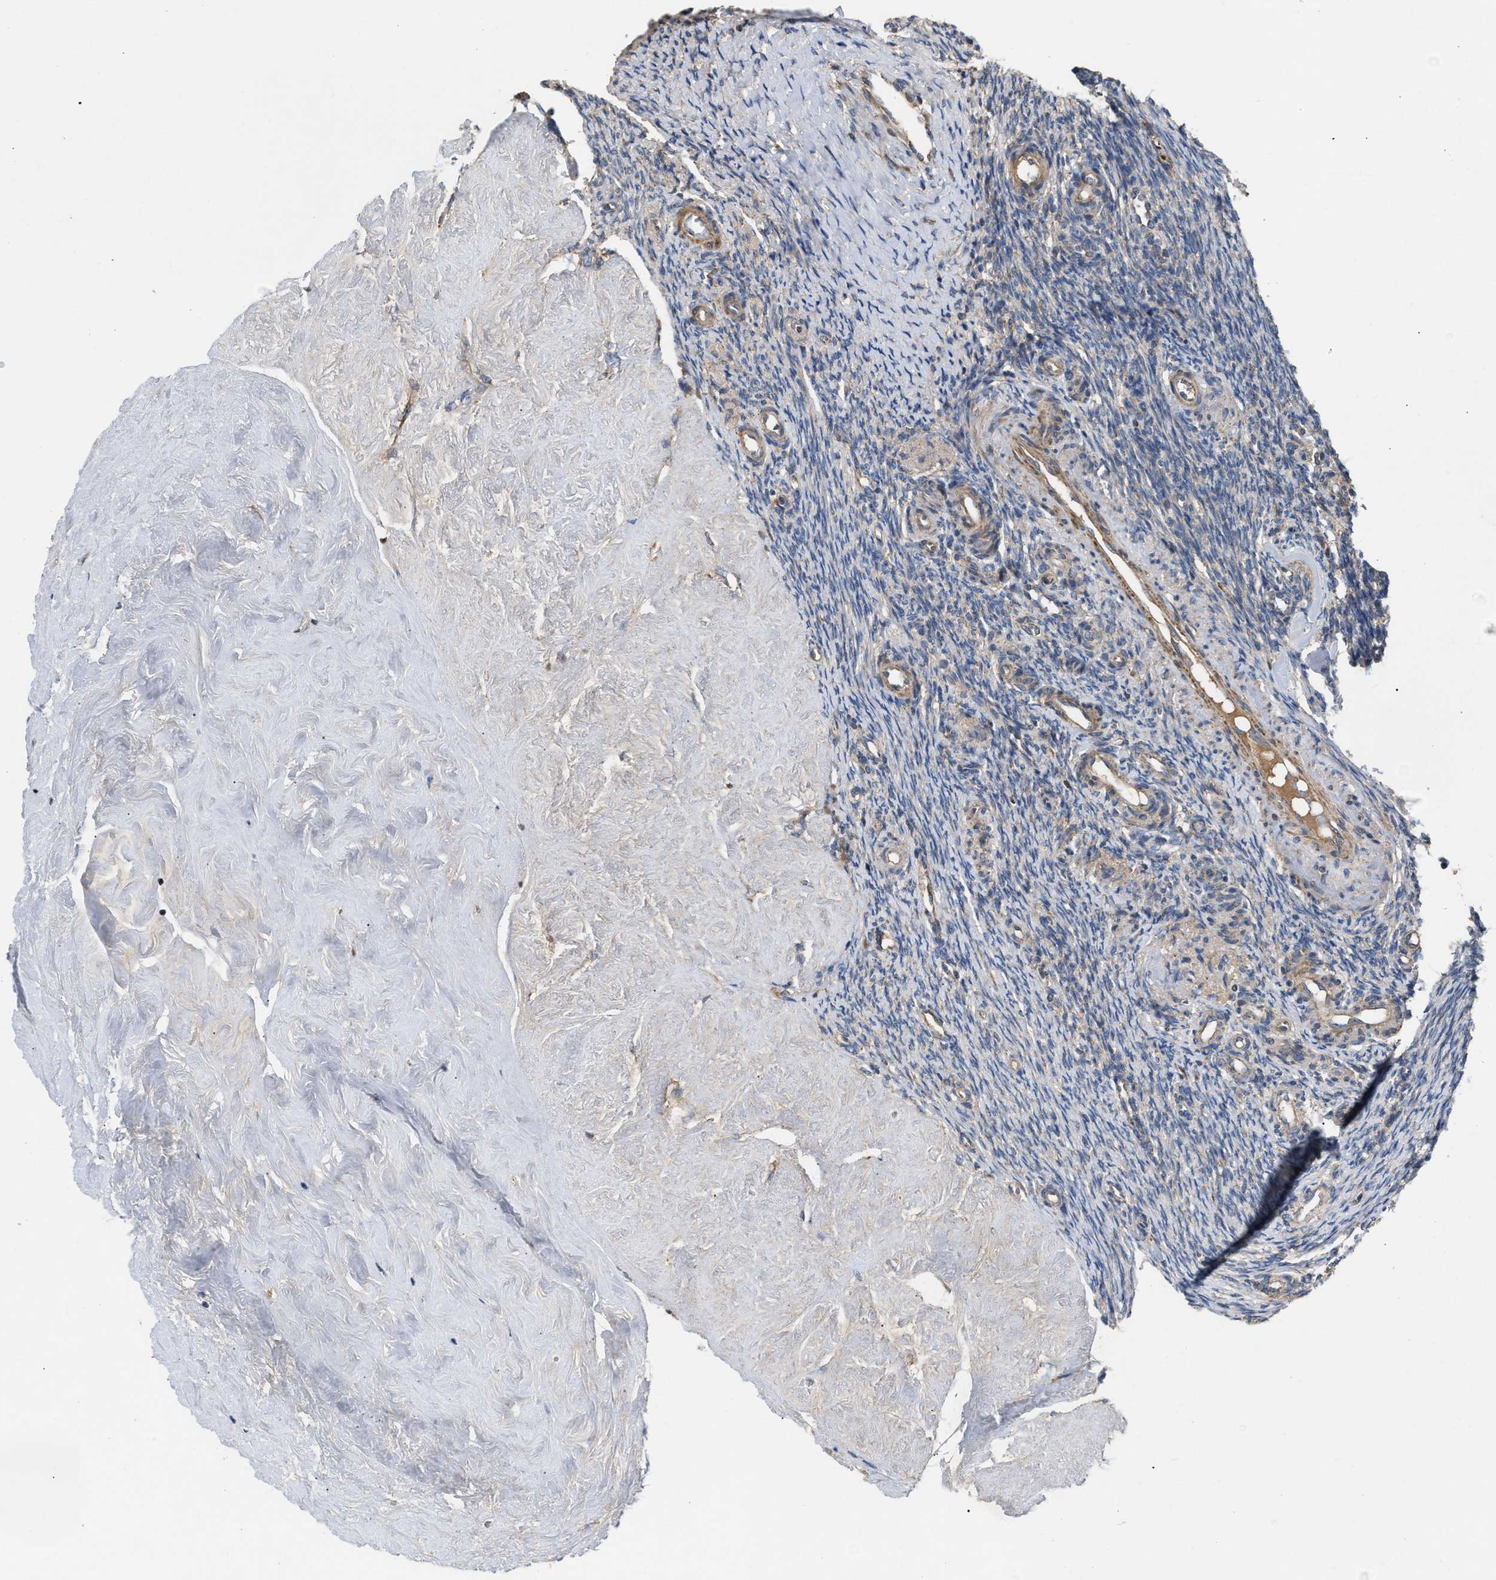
{"staining": {"intensity": "moderate", "quantity": ">75%", "location": "cytoplasmic/membranous"}, "tissue": "ovary", "cell_type": "Follicle cells", "image_type": "normal", "snomed": [{"axis": "morphology", "description": "Normal tissue, NOS"}, {"axis": "topography", "description": "Ovary"}], "caption": "Benign ovary displays moderate cytoplasmic/membranous expression in about >75% of follicle cells.", "gene": "TACO1", "patient": {"sex": "female", "age": 41}}